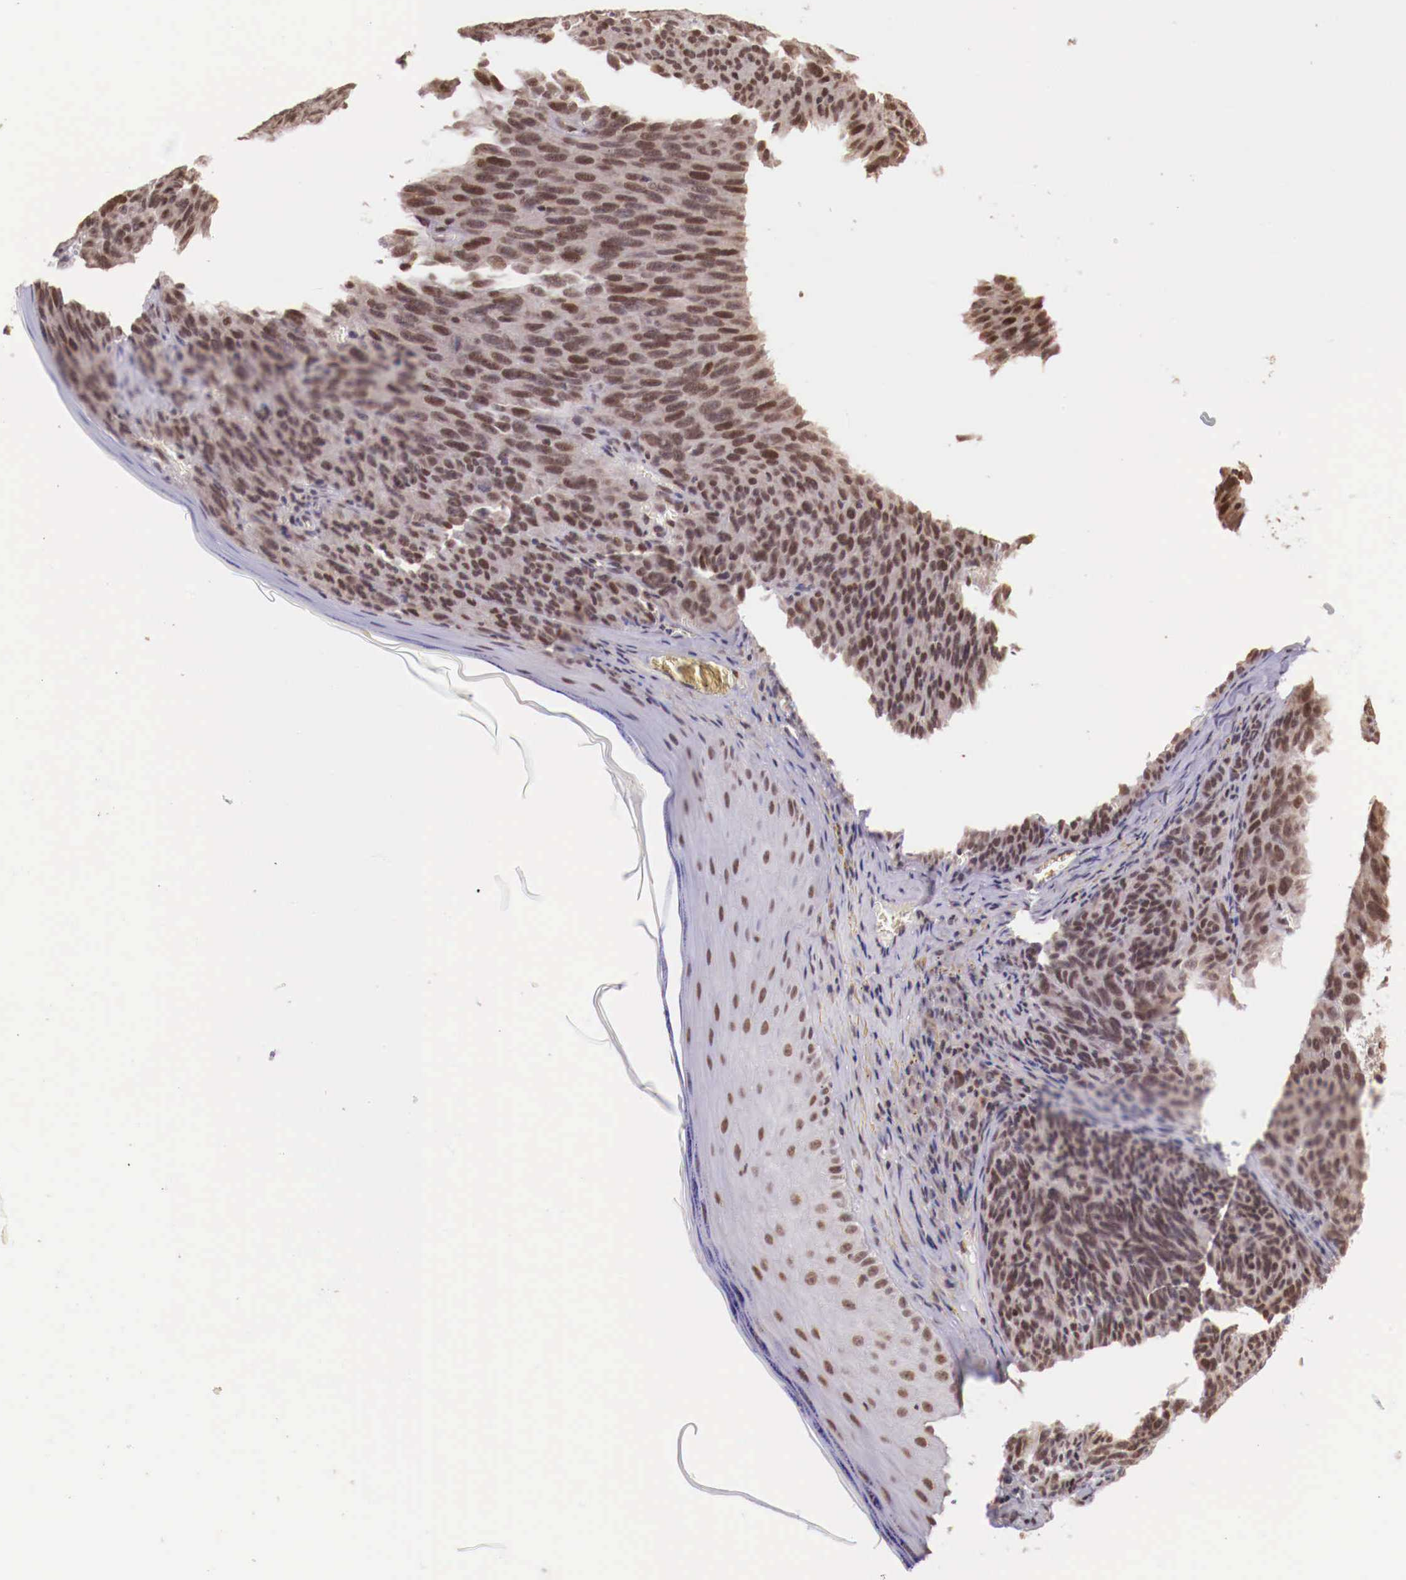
{"staining": {"intensity": "moderate", "quantity": ">75%", "location": "nuclear"}, "tissue": "melanoma", "cell_type": "Tumor cells", "image_type": "cancer", "snomed": [{"axis": "morphology", "description": "Malignant melanoma, NOS"}, {"axis": "topography", "description": "Skin"}], "caption": "Immunohistochemical staining of malignant melanoma displays moderate nuclear protein staining in approximately >75% of tumor cells.", "gene": "SP1", "patient": {"sex": "male", "age": 76}}